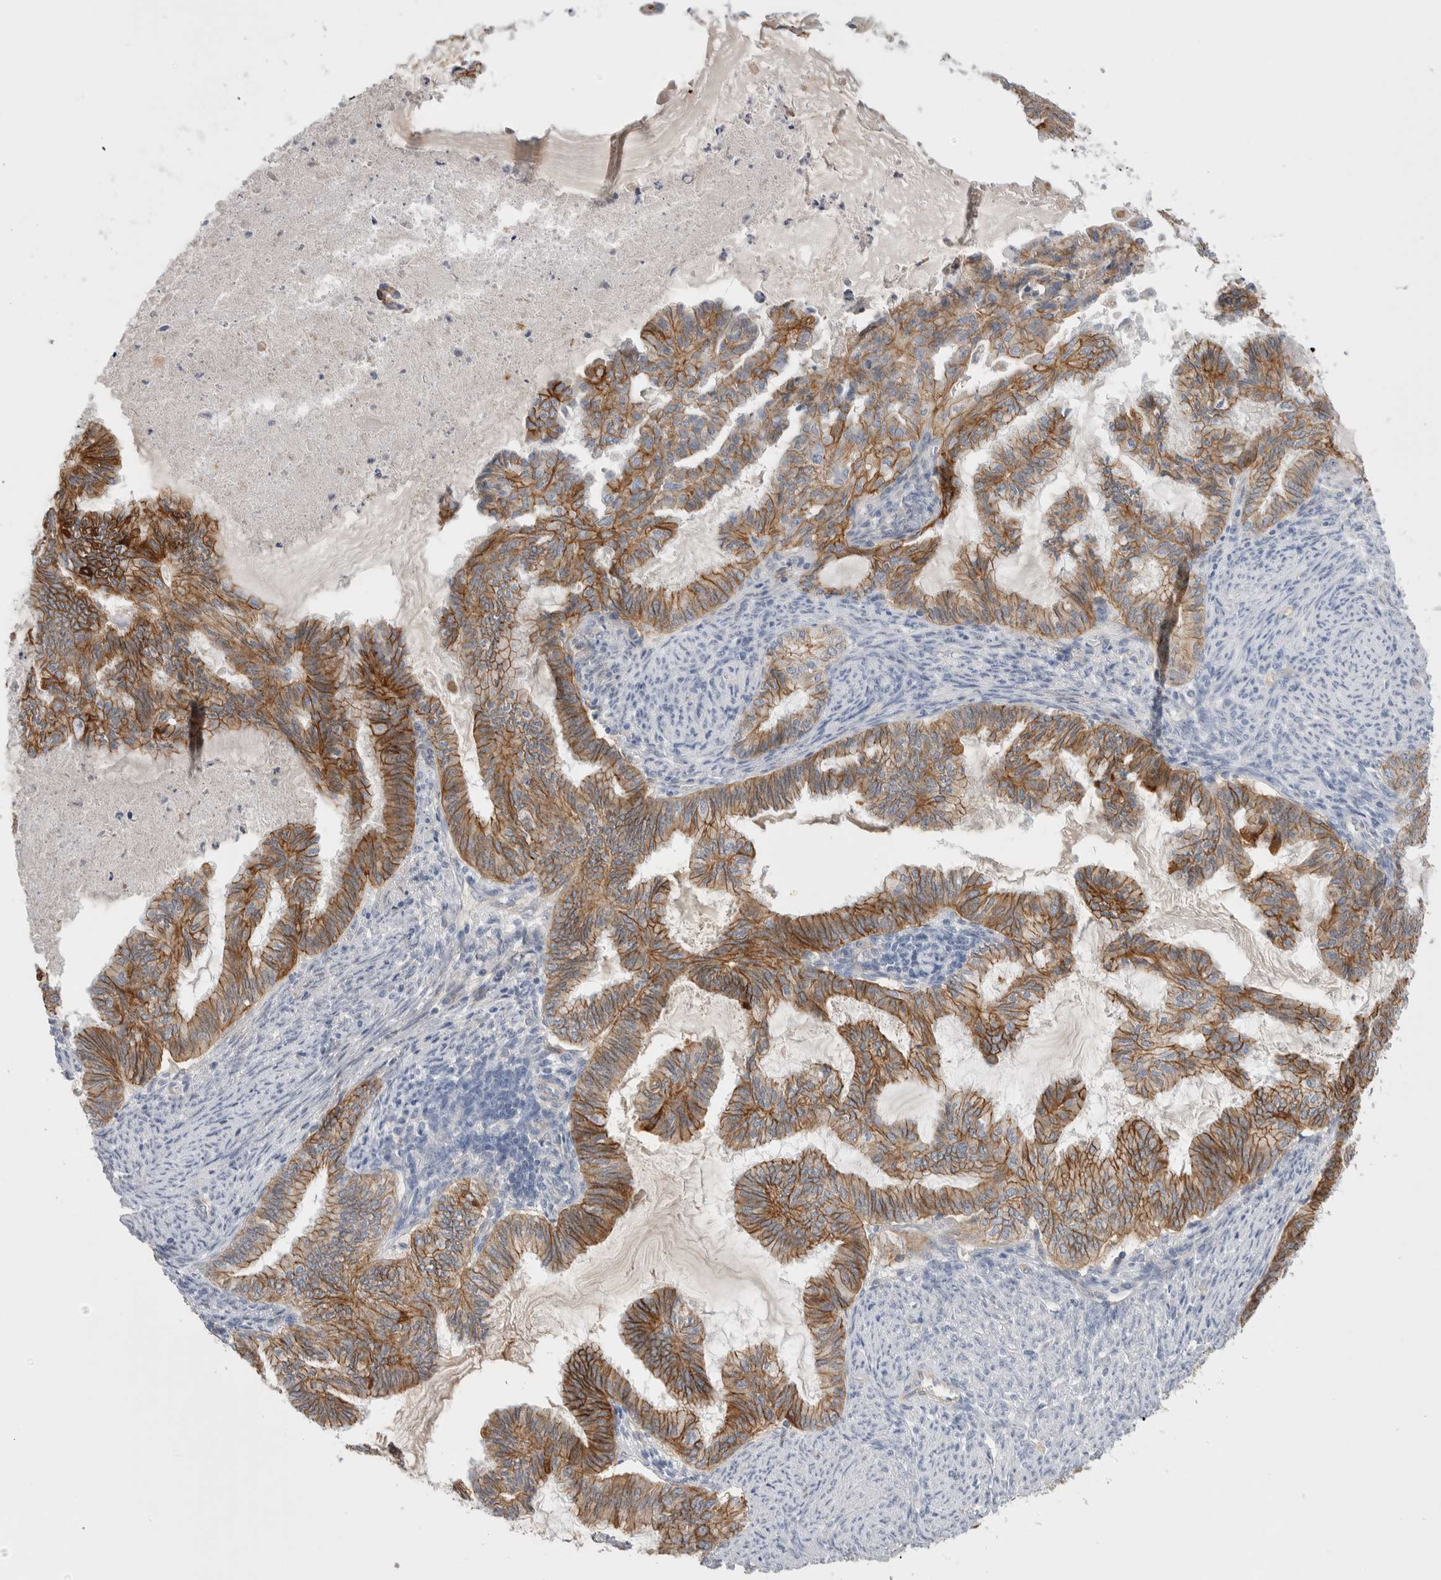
{"staining": {"intensity": "moderate", "quantity": ">75%", "location": "cytoplasmic/membranous"}, "tissue": "endometrial cancer", "cell_type": "Tumor cells", "image_type": "cancer", "snomed": [{"axis": "morphology", "description": "Adenocarcinoma, NOS"}, {"axis": "topography", "description": "Endometrium"}], "caption": "This micrograph shows endometrial adenocarcinoma stained with IHC to label a protein in brown. The cytoplasmic/membranous of tumor cells show moderate positivity for the protein. Nuclei are counter-stained blue.", "gene": "VANGL1", "patient": {"sex": "female", "age": 86}}